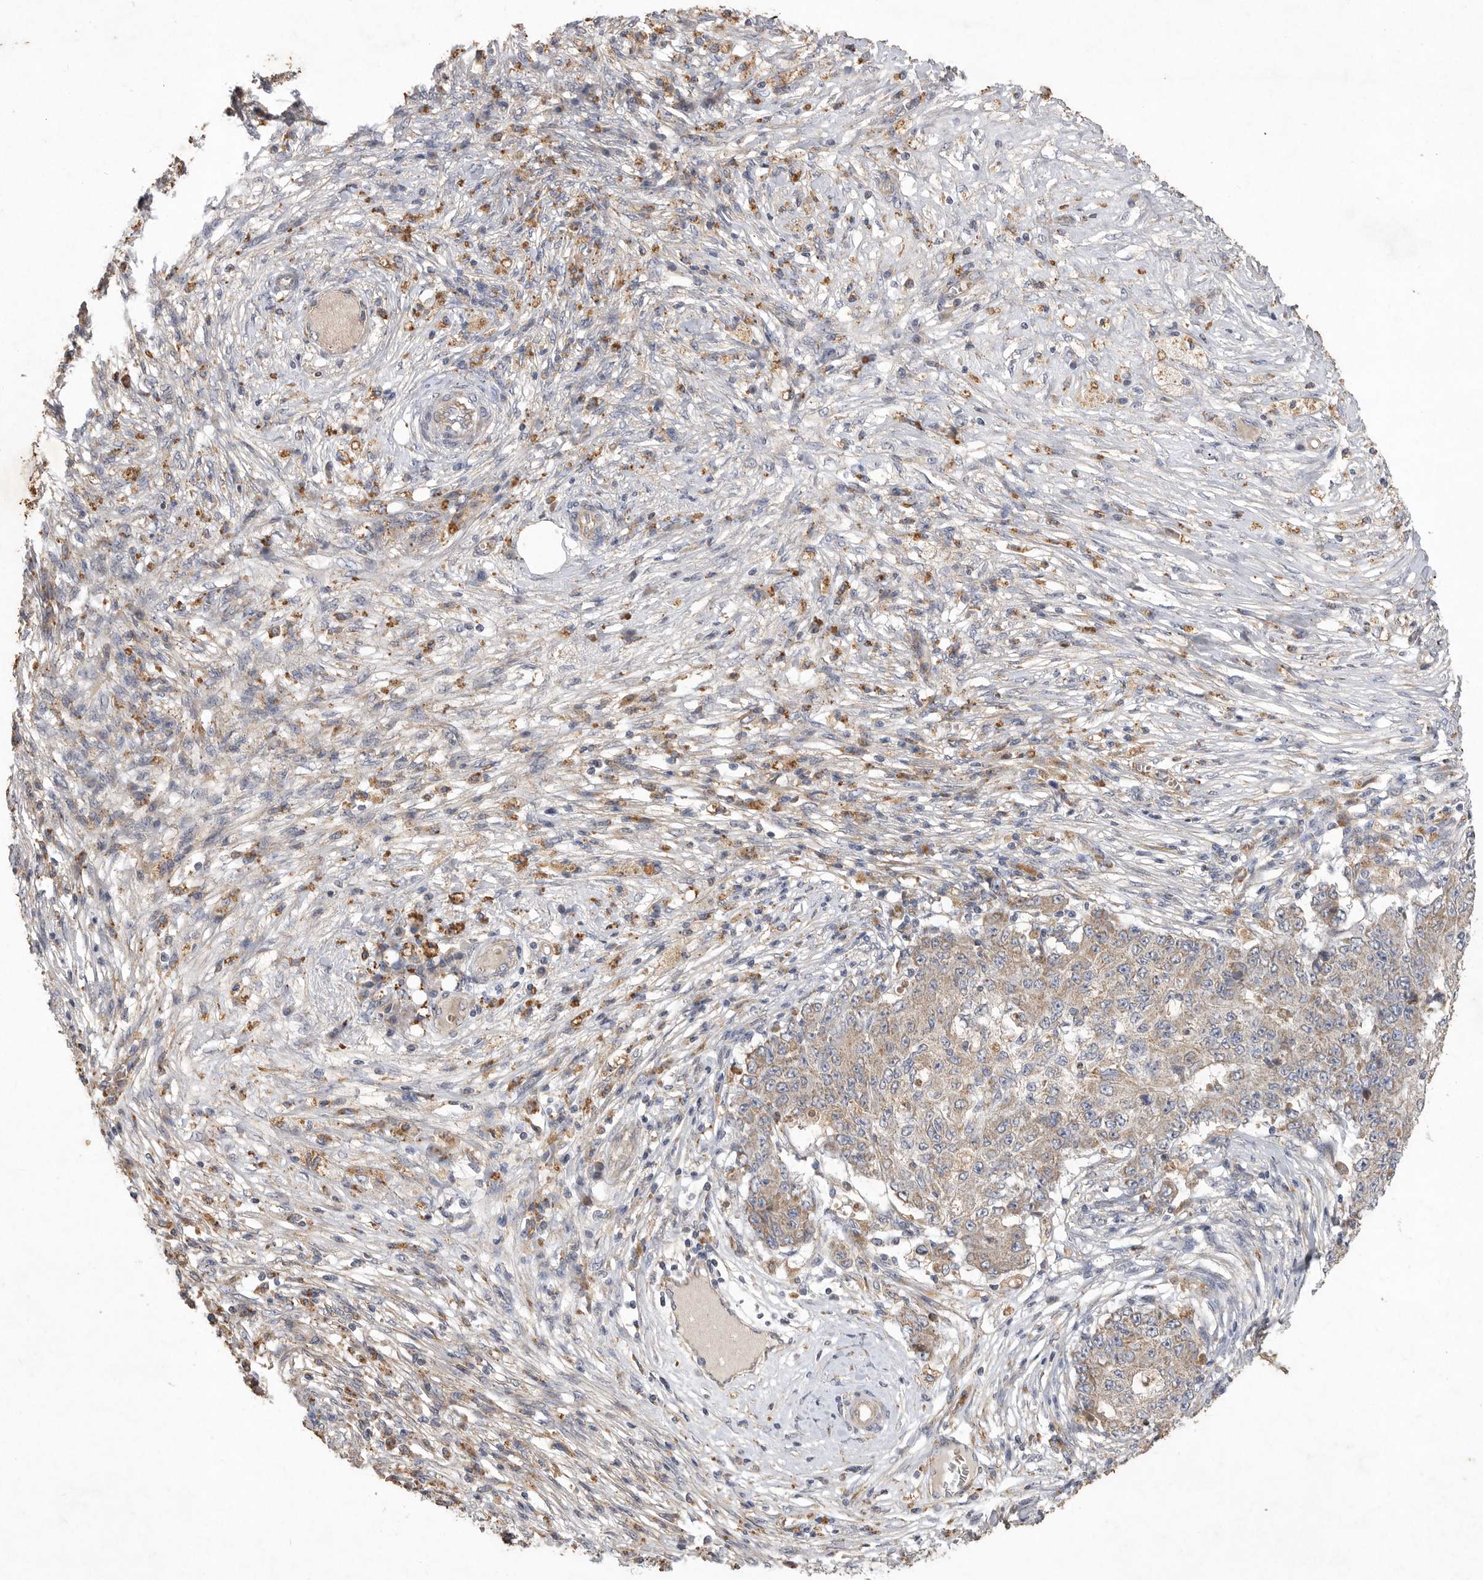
{"staining": {"intensity": "weak", "quantity": ">75%", "location": "cytoplasmic/membranous"}, "tissue": "ovarian cancer", "cell_type": "Tumor cells", "image_type": "cancer", "snomed": [{"axis": "morphology", "description": "Carcinoma, endometroid"}, {"axis": "topography", "description": "Ovary"}], "caption": "DAB immunohistochemical staining of endometroid carcinoma (ovarian) reveals weak cytoplasmic/membranous protein positivity in approximately >75% of tumor cells.", "gene": "MRPL41", "patient": {"sex": "female", "age": 42}}